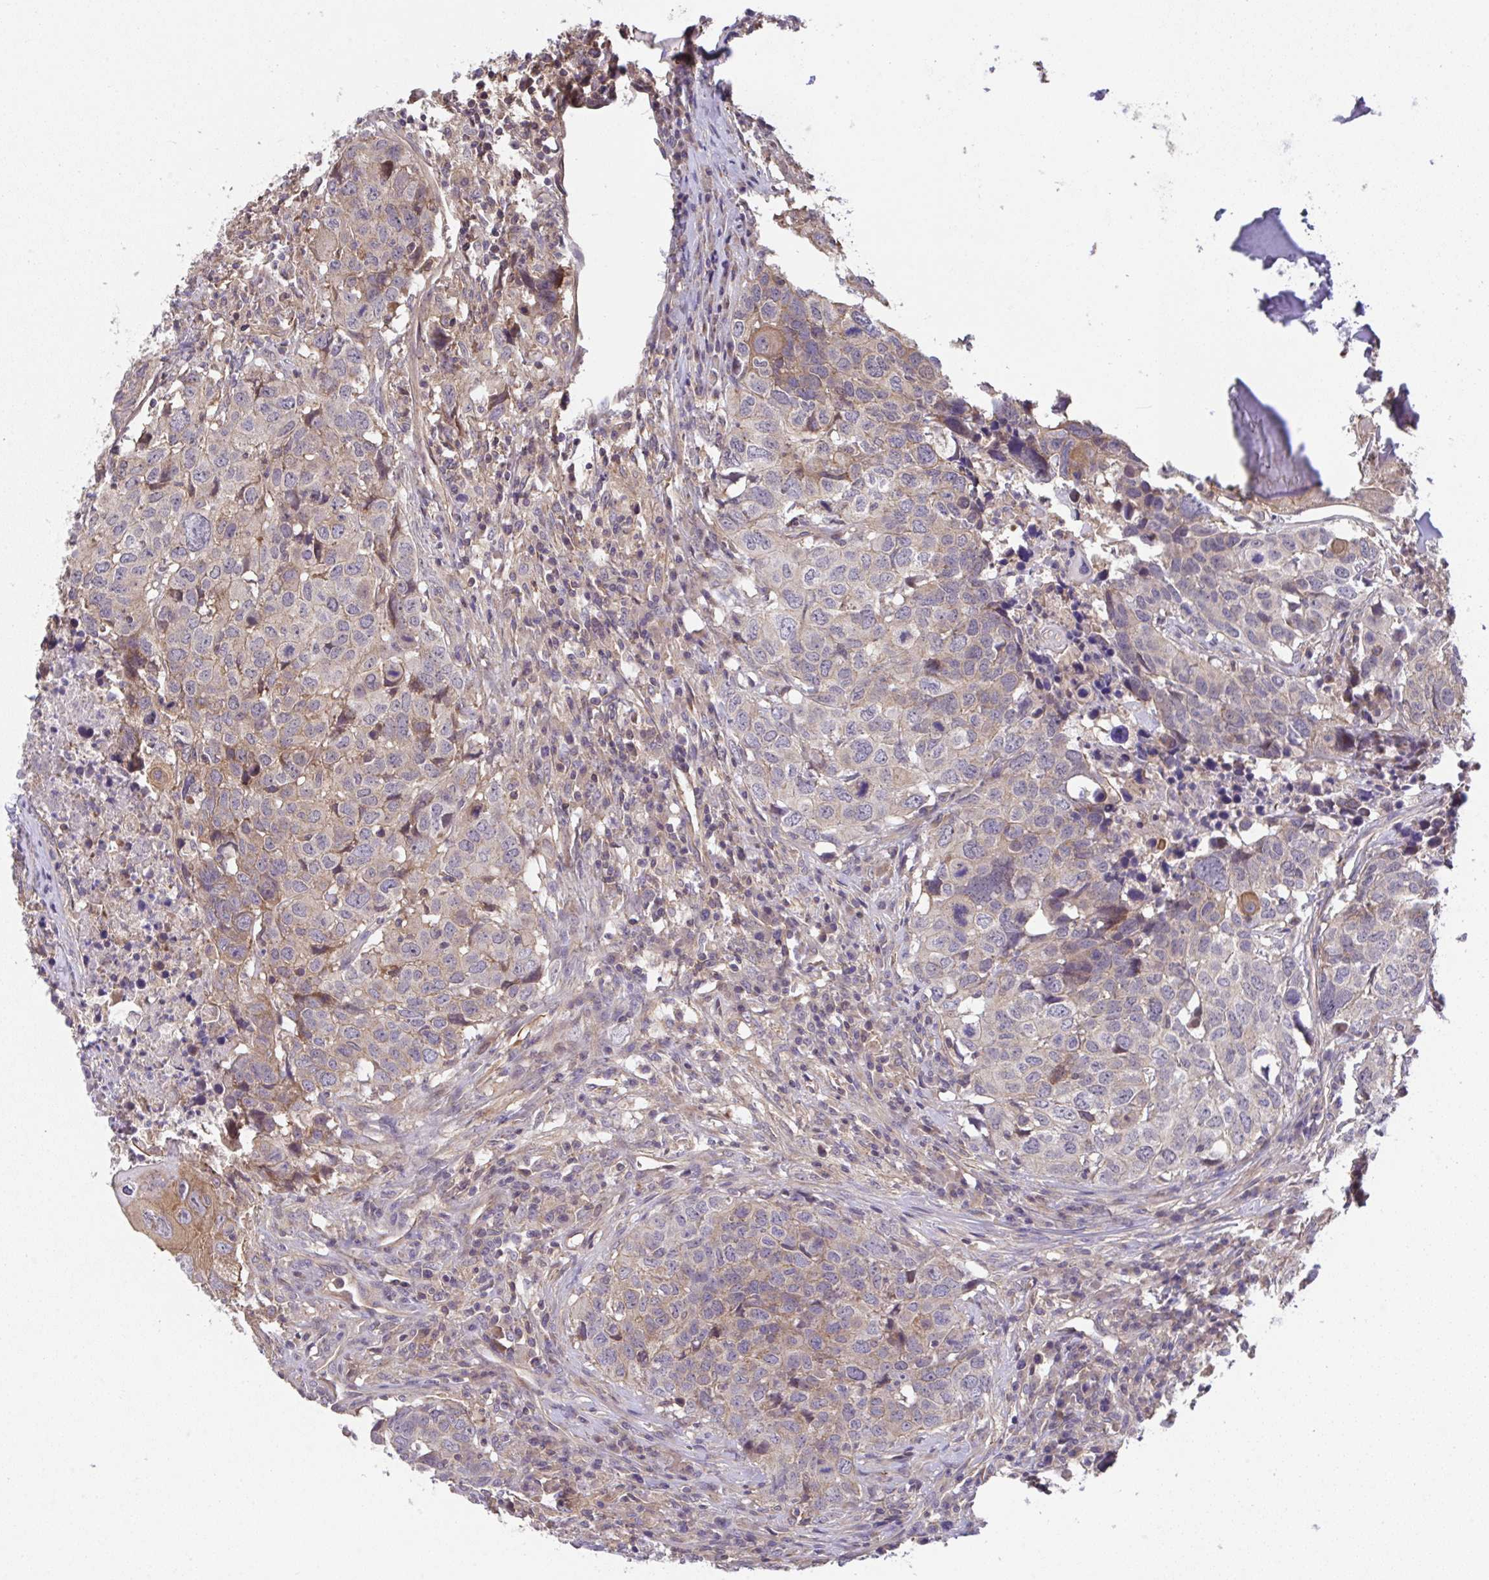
{"staining": {"intensity": "moderate", "quantity": "<25%", "location": "cytoplasmic/membranous"}, "tissue": "head and neck cancer", "cell_type": "Tumor cells", "image_type": "cancer", "snomed": [{"axis": "morphology", "description": "Normal tissue, NOS"}, {"axis": "morphology", "description": "Squamous cell carcinoma, NOS"}, {"axis": "topography", "description": "Skeletal muscle"}, {"axis": "topography", "description": "Vascular tissue"}, {"axis": "topography", "description": "Peripheral nerve tissue"}, {"axis": "topography", "description": "Head-Neck"}], "caption": "The micrograph shows staining of squamous cell carcinoma (head and neck), revealing moderate cytoplasmic/membranous protein positivity (brown color) within tumor cells.", "gene": "ZNF696", "patient": {"sex": "male", "age": 66}}